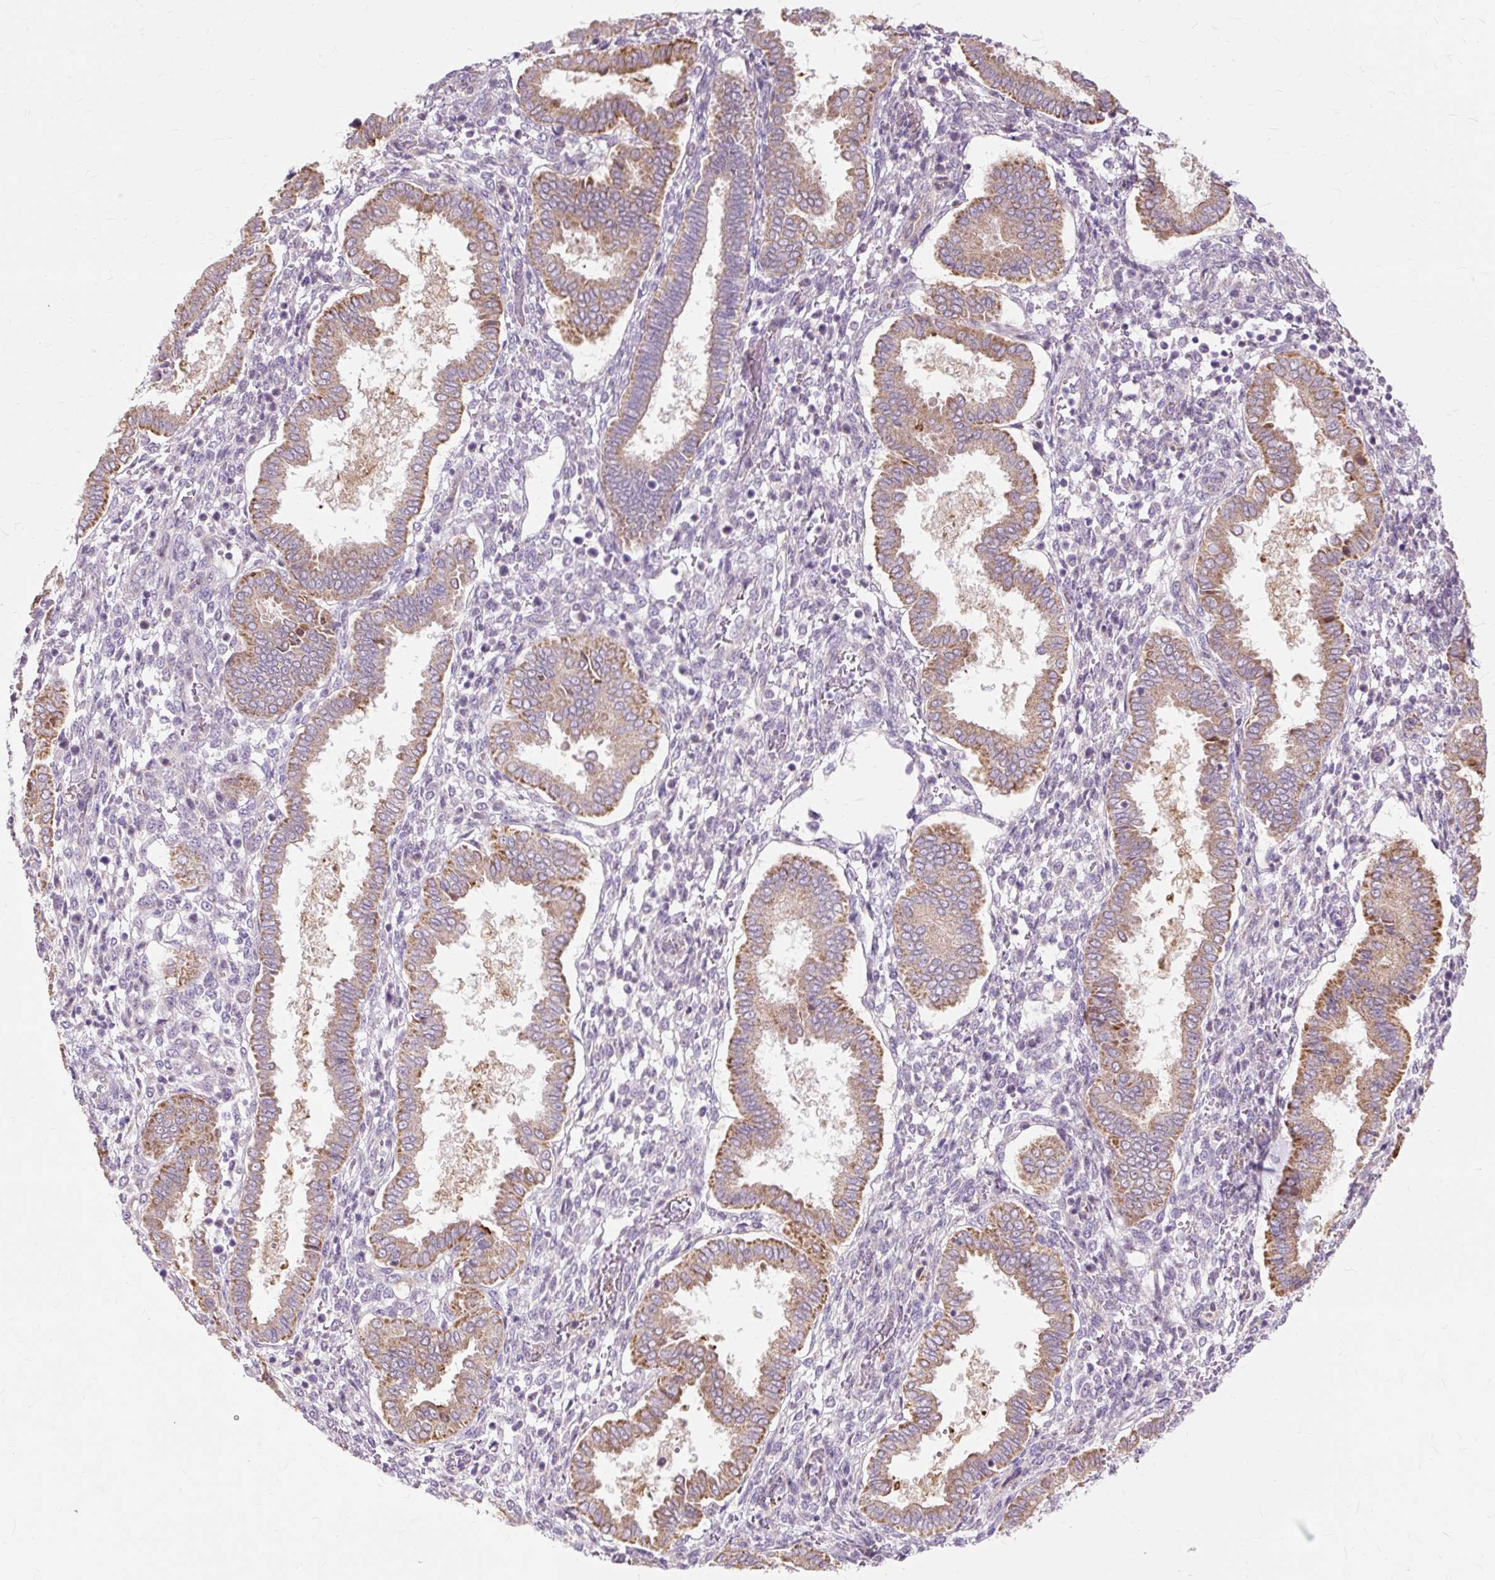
{"staining": {"intensity": "negative", "quantity": "none", "location": "none"}, "tissue": "endometrium", "cell_type": "Cells in endometrial stroma", "image_type": "normal", "snomed": [{"axis": "morphology", "description": "Normal tissue, NOS"}, {"axis": "topography", "description": "Endometrium"}], "caption": "This photomicrograph is of benign endometrium stained with immunohistochemistry to label a protein in brown with the nuclei are counter-stained blue. There is no staining in cells in endometrial stroma.", "gene": "PDZD2", "patient": {"sex": "female", "age": 24}}